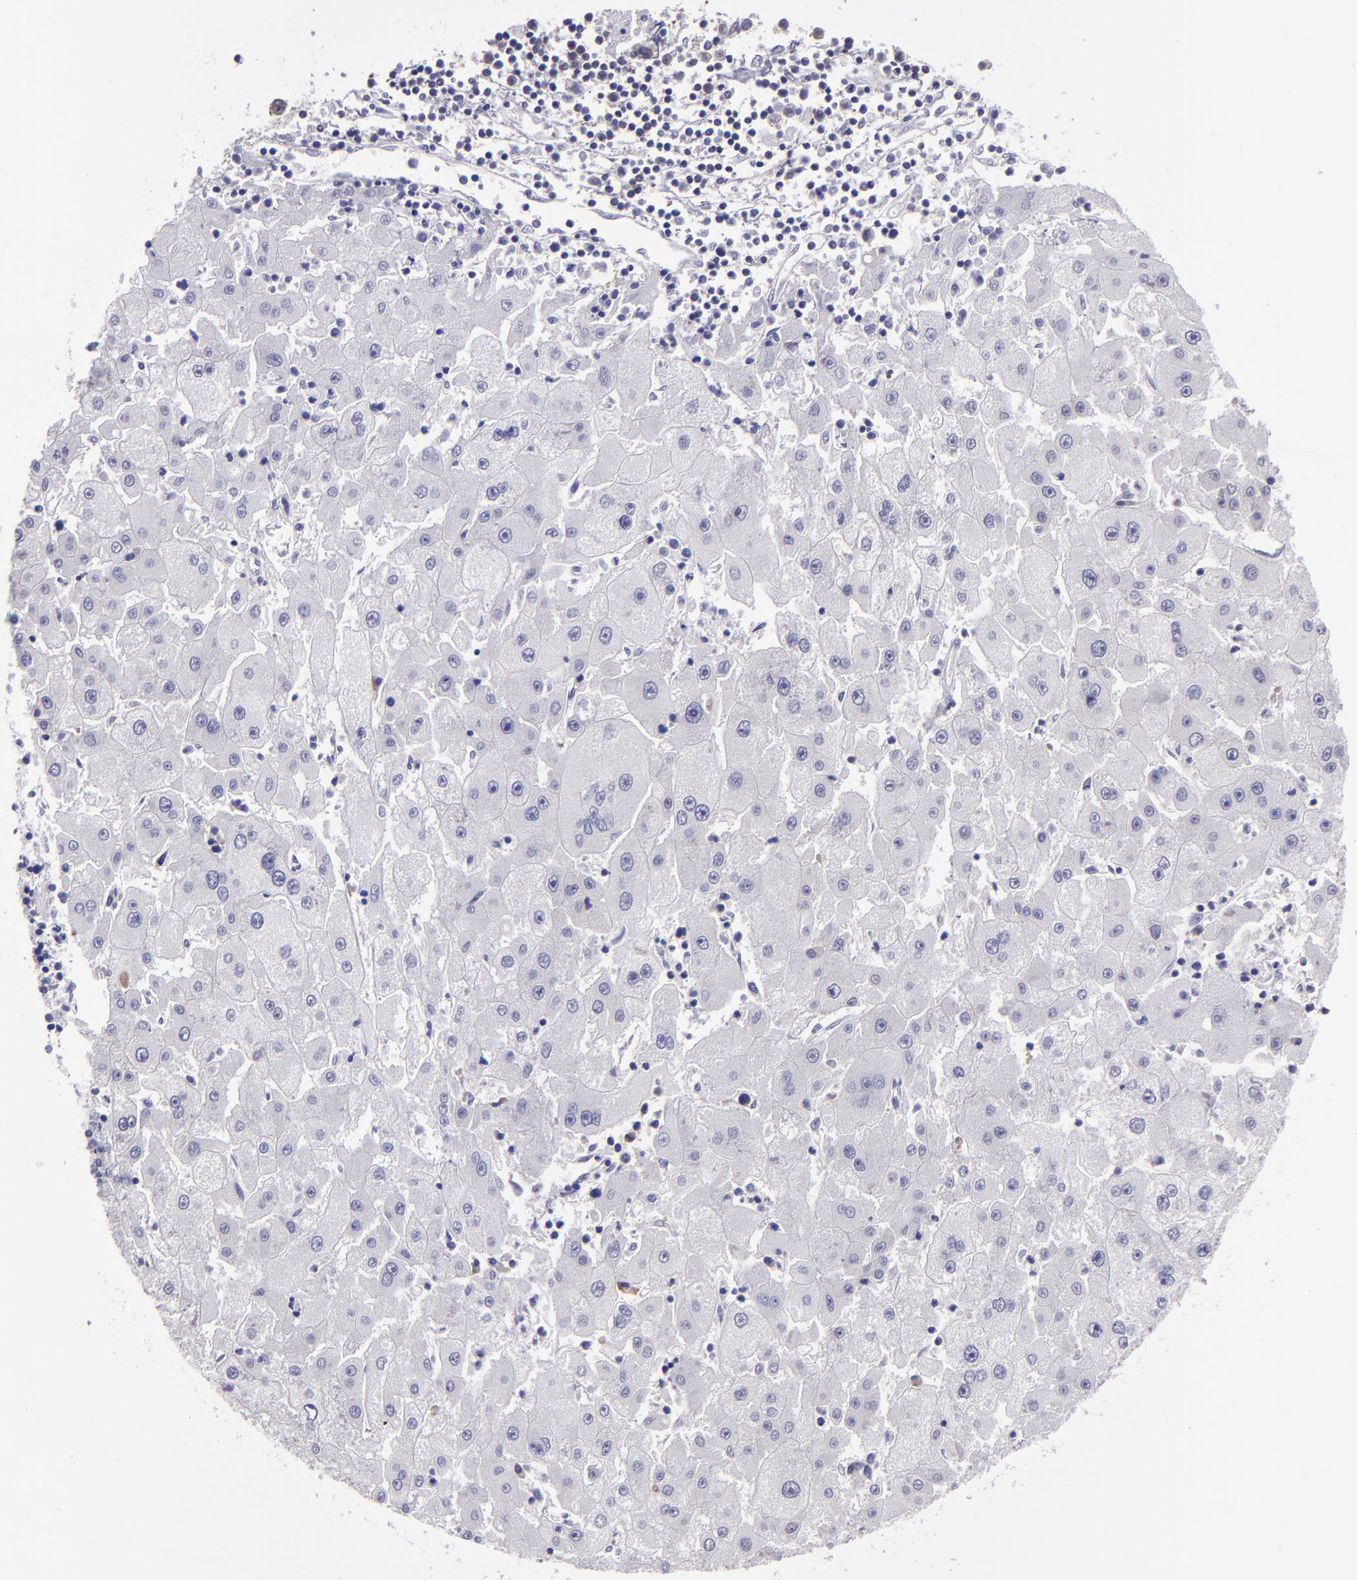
{"staining": {"intensity": "negative", "quantity": "none", "location": "none"}, "tissue": "liver cancer", "cell_type": "Tumor cells", "image_type": "cancer", "snomed": [{"axis": "morphology", "description": "Carcinoma, Hepatocellular, NOS"}, {"axis": "topography", "description": "Liver"}], "caption": "Immunohistochemistry of liver hepatocellular carcinoma shows no positivity in tumor cells.", "gene": "CARS1", "patient": {"sex": "male", "age": 72}}